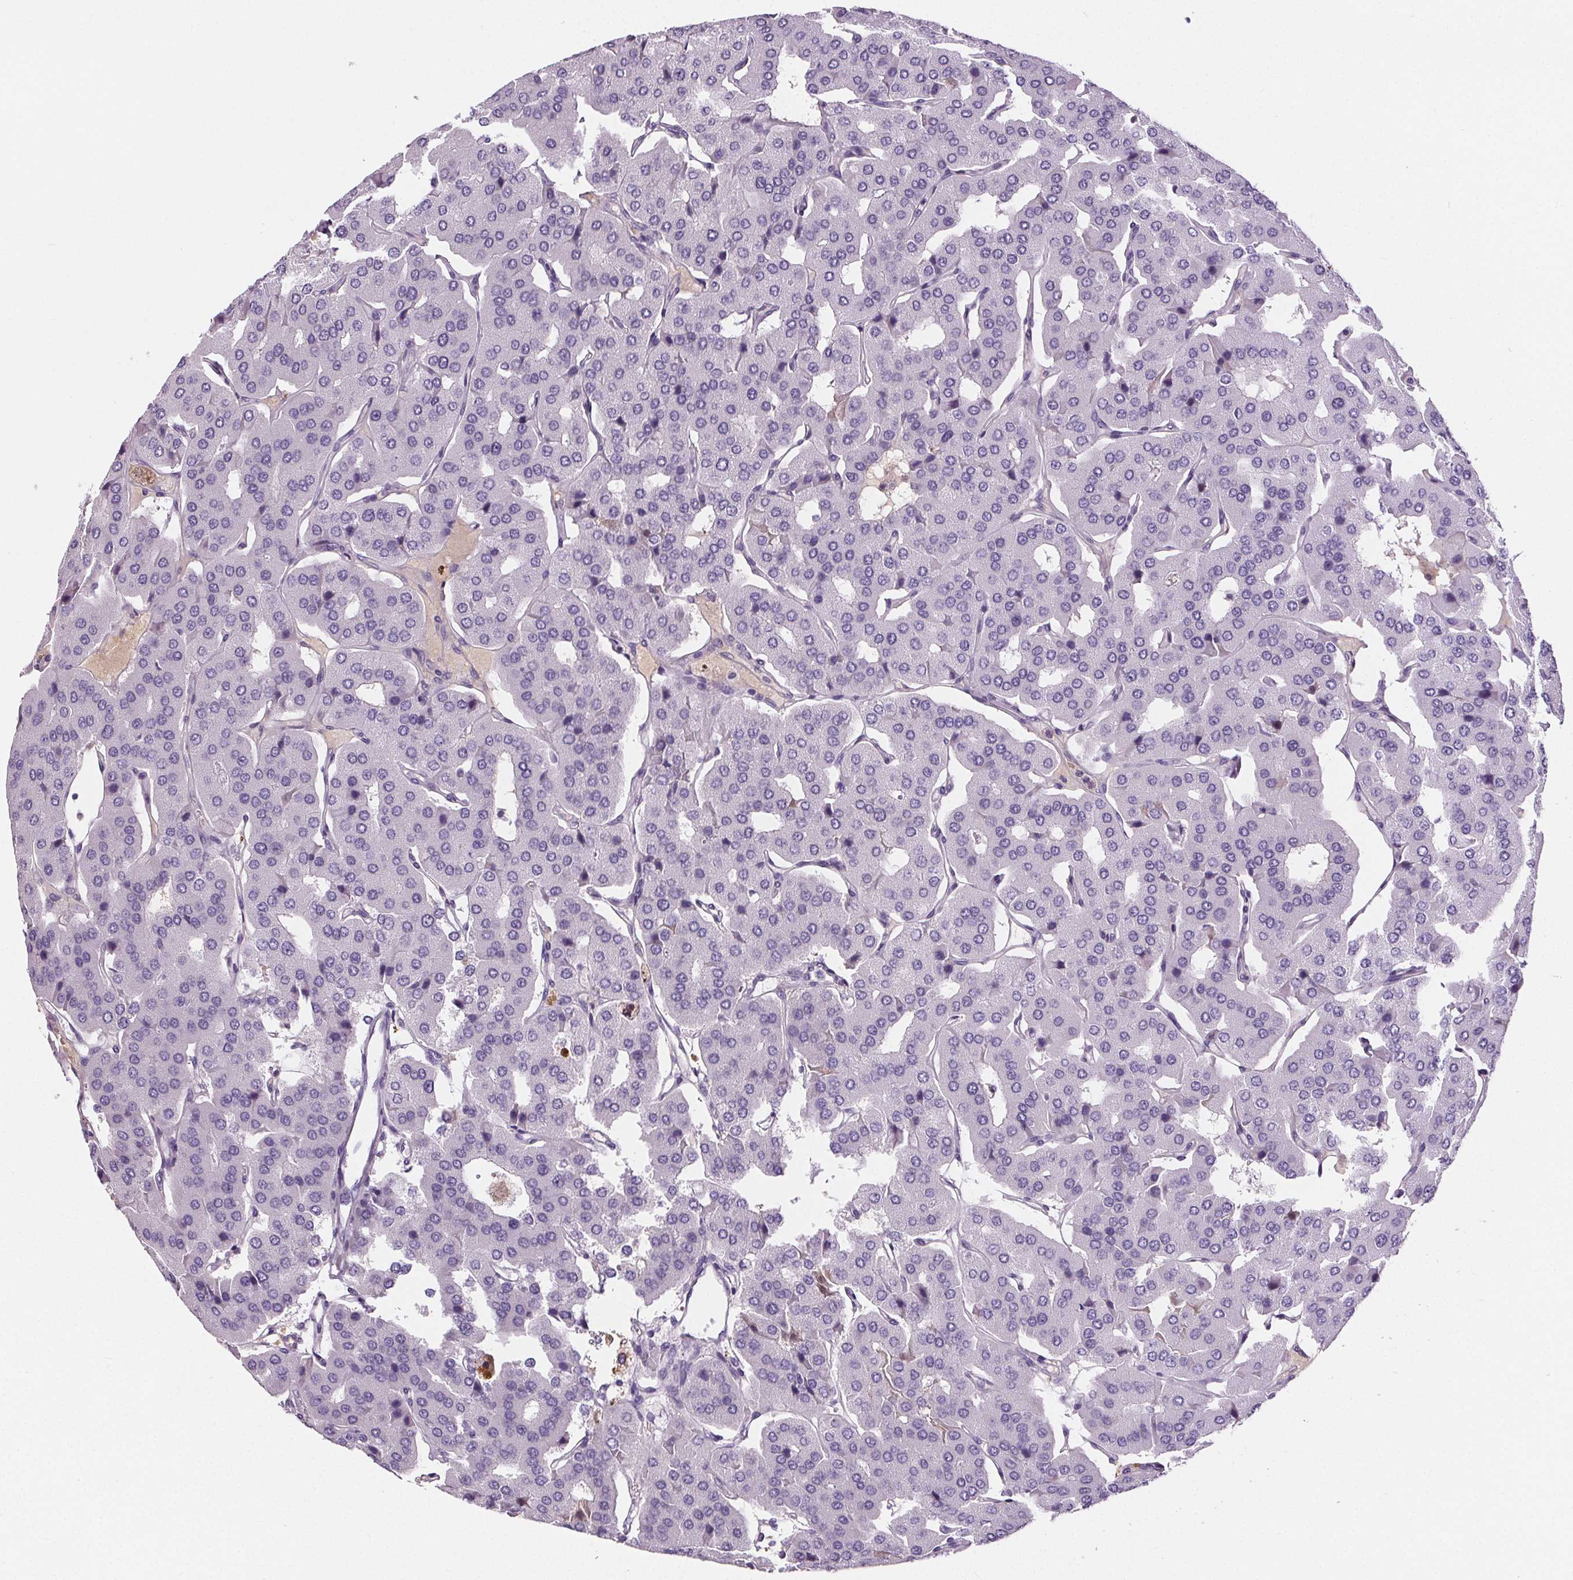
{"staining": {"intensity": "negative", "quantity": "none", "location": "none"}, "tissue": "parathyroid gland", "cell_type": "Glandular cells", "image_type": "normal", "snomed": [{"axis": "morphology", "description": "Normal tissue, NOS"}, {"axis": "morphology", "description": "Adenoma, NOS"}, {"axis": "topography", "description": "Parathyroid gland"}], "caption": "A high-resolution photomicrograph shows IHC staining of normal parathyroid gland, which demonstrates no significant staining in glandular cells. Nuclei are stained in blue.", "gene": "CD5L", "patient": {"sex": "female", "age": 86}}